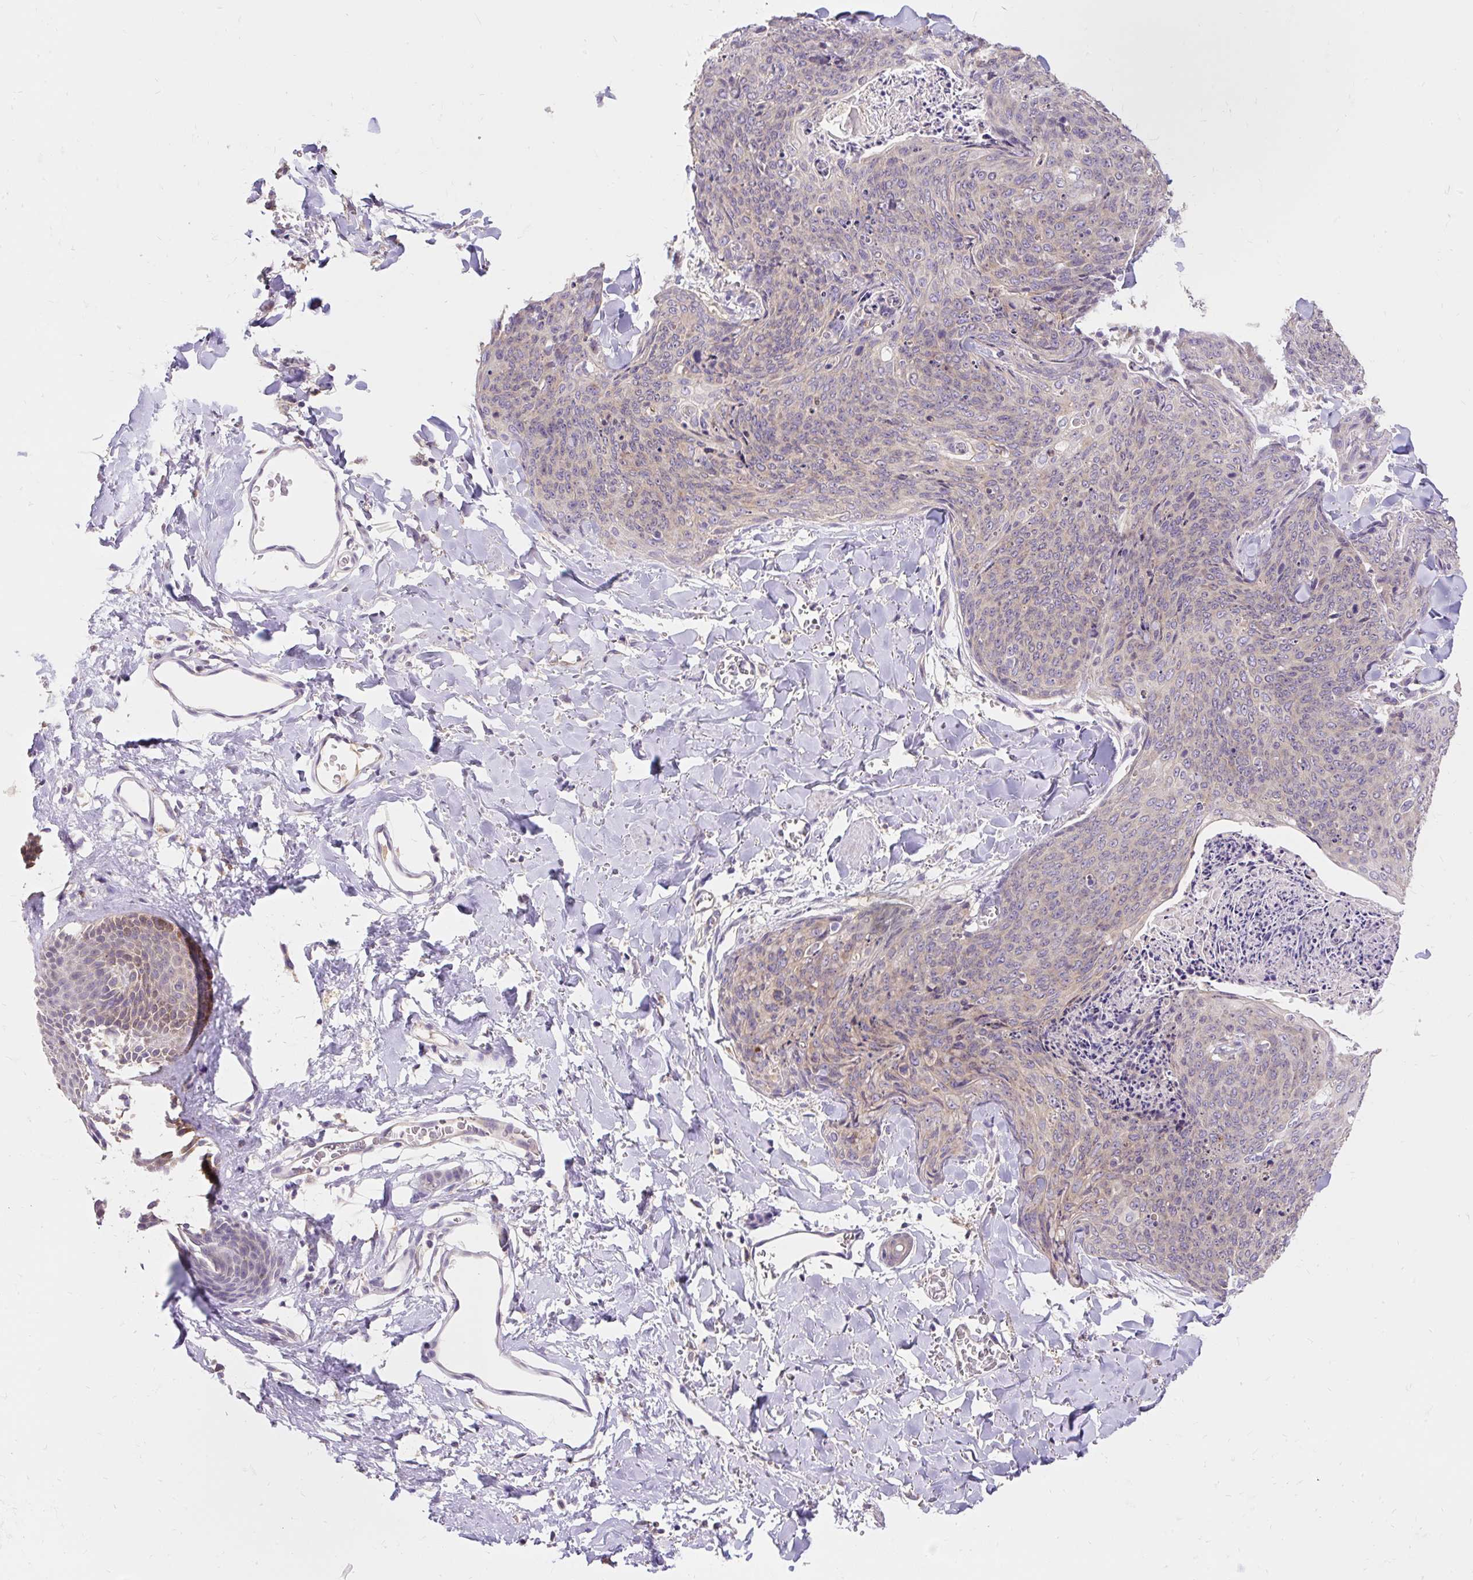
{"staining": {"intensity": "negative", "quantity": "none", "location": "none"}, "tissue": "skin cancer", "cell_type": "Tumor cells", "image_type": "cancer", "snomed": [{"axis": "morphology", "description": "Squamous cell carcinoma, NOS"}, {"axis": "topography", "description": "Skin"}, {"axis": "topography", "description": "Vulva"}], "caption": "A histopathology image of skin cancer (squamous cell carcinoma) stained for a protein shows no brown staining in tumor cells.", "gene": "SEC63", "patient": {"sex": "female", "age": 85}}